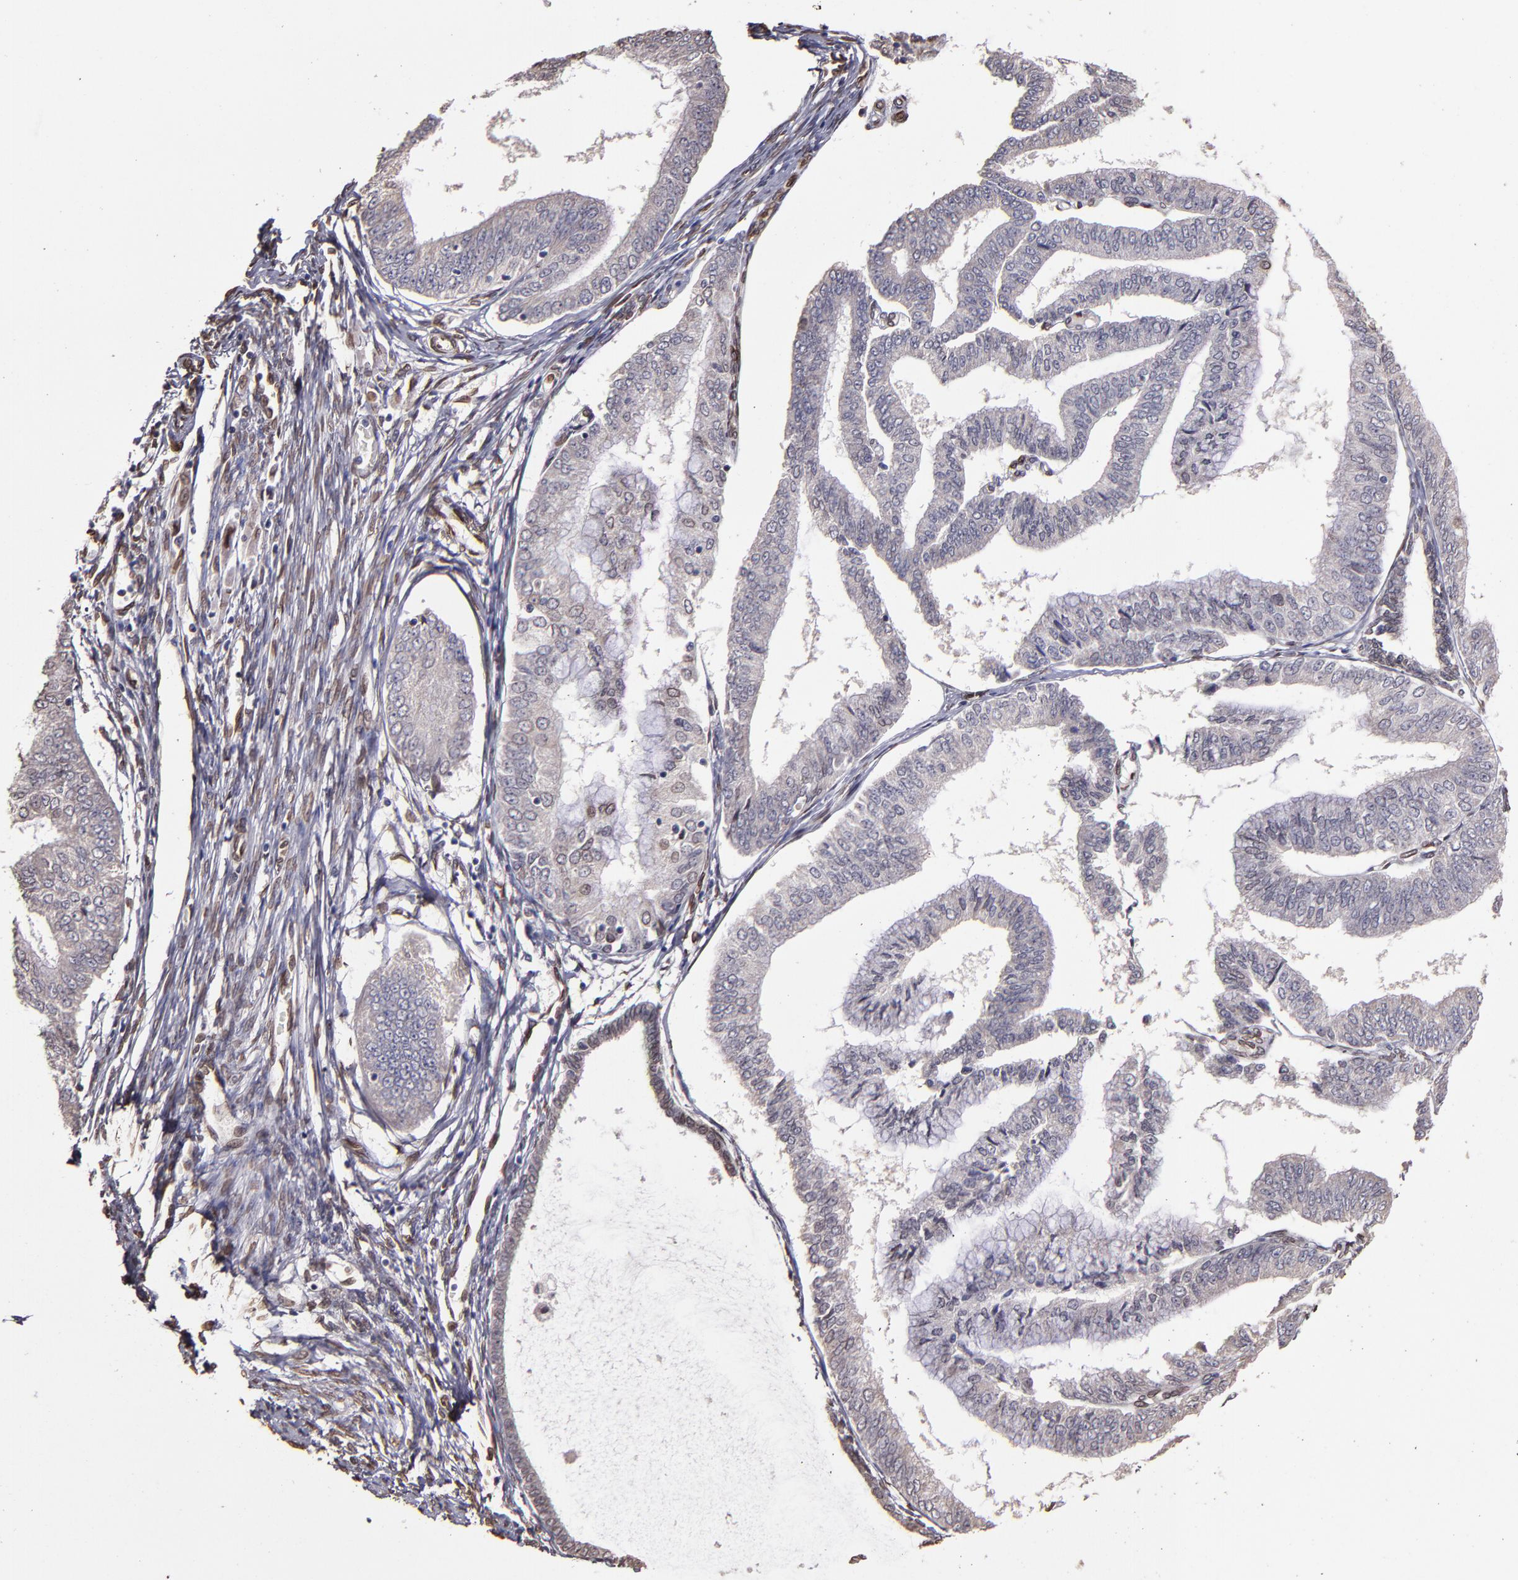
{"staining": {"intensity": "weak", "quantity": "<25%", "location": "cytoplasmic/membranous,nuclear"}, "tissue": "endometrial cancer", "cell_type": "Tumor cells", "image_type": "cancer", "snomed": [{"axis": "morphology", "description": "Adenocarcinoma, NOS"}, {"axis": "topography", "description": "Endometrium"}], "caption": "The immunohistochemistry (IHC) photomicrograph has no significant expression in tumor cells of endometrial adenocarcinoma tissue.", "gene": "PUM3", "patient": {"sex": "female", "age": 63}}